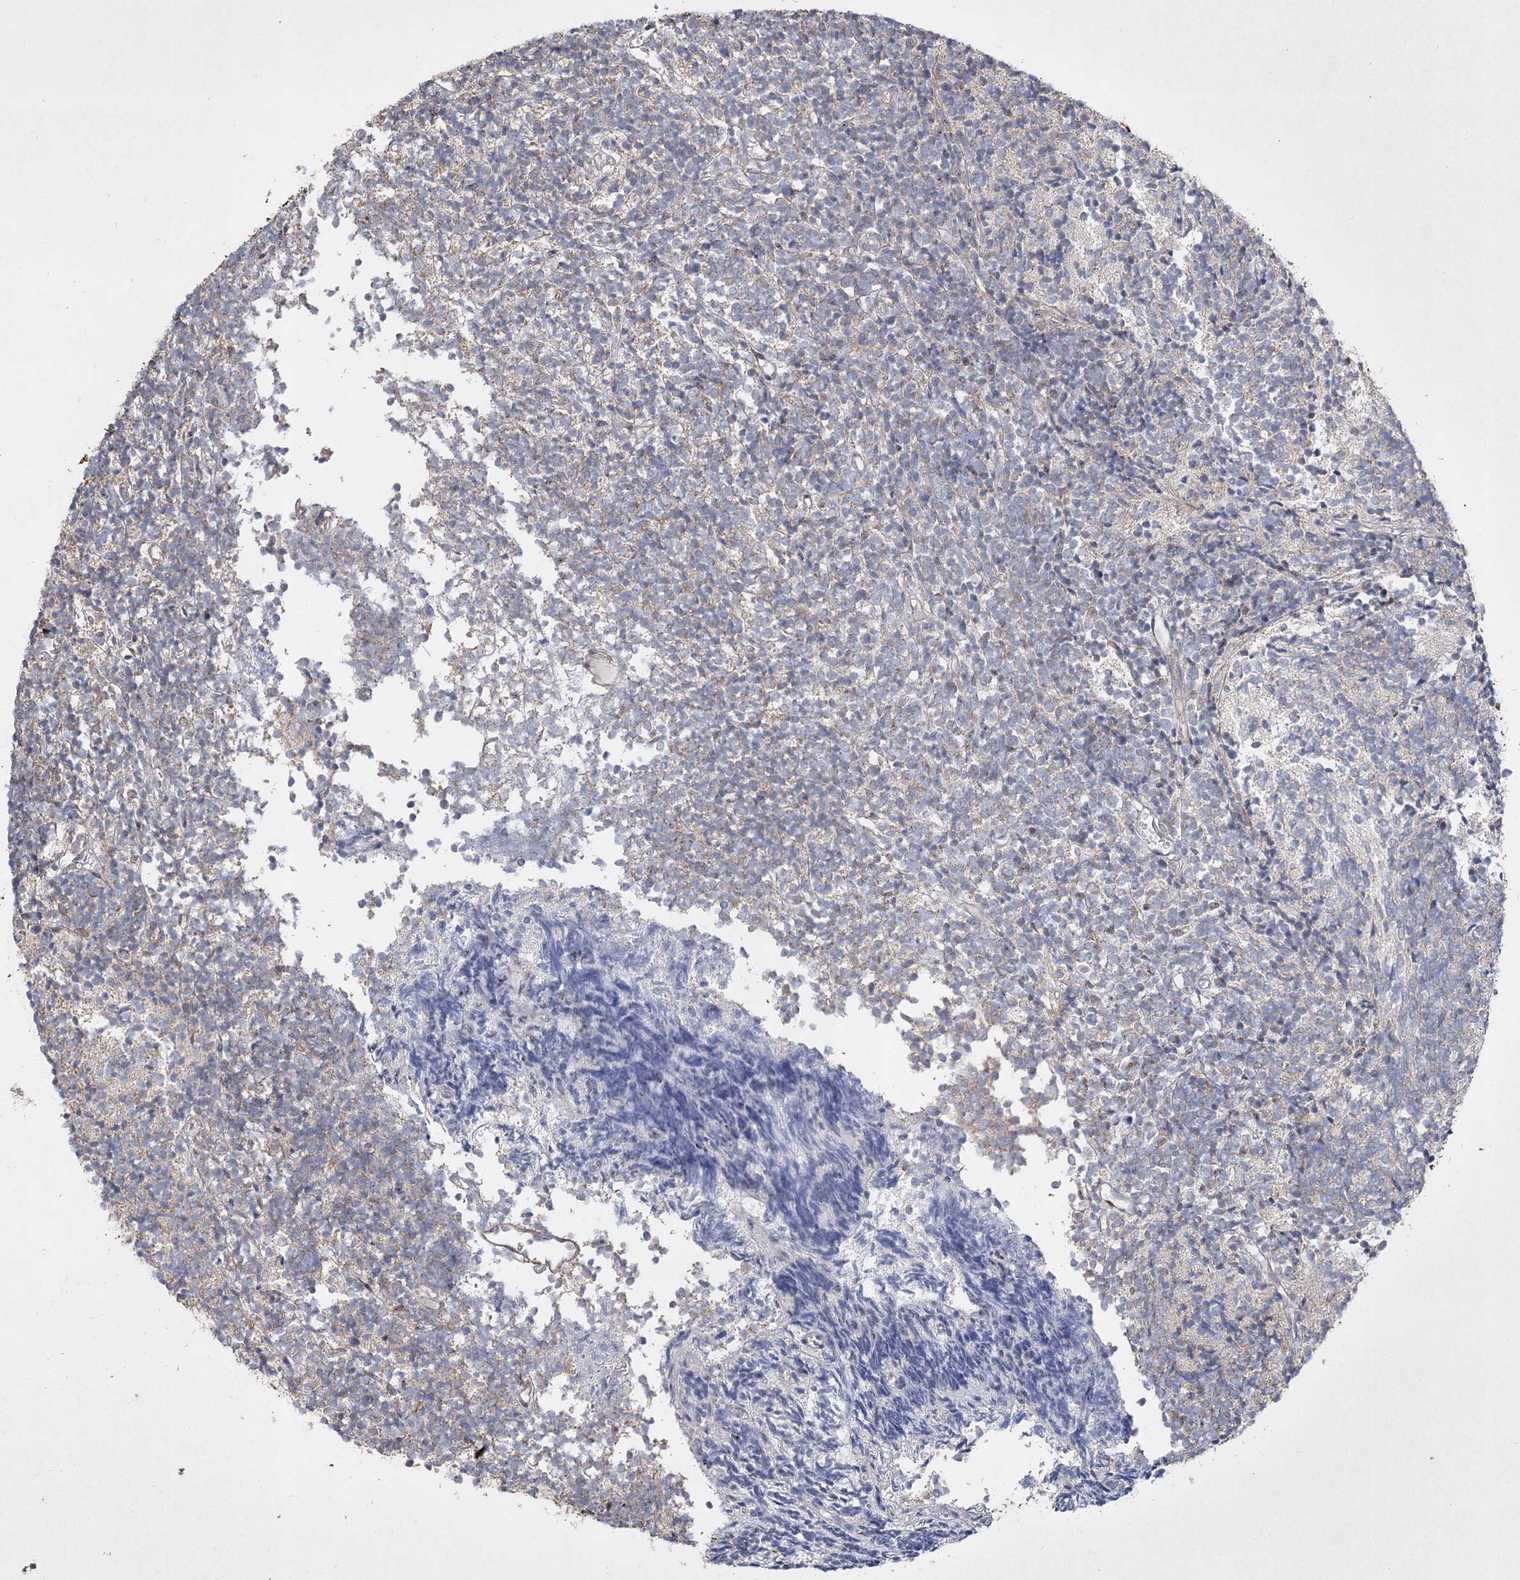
{"staining": {"intensity": "negative", "quantity": "none", "location": "none"}, "tissue": "glioma", "cell_type": "Tumor cells", "image_type": "cancer", "snomed": [{"axis": "morphology", "description": "Glioma, malignant, Low grade"}, {"axis": "topography", "description": "Brain"}], "caption": "Tumor cells are negative for brown protein staining in low-grade glioma (malignant).", "gene": "SH3TC1", "patient": {"sex": "female", "age": 1}}